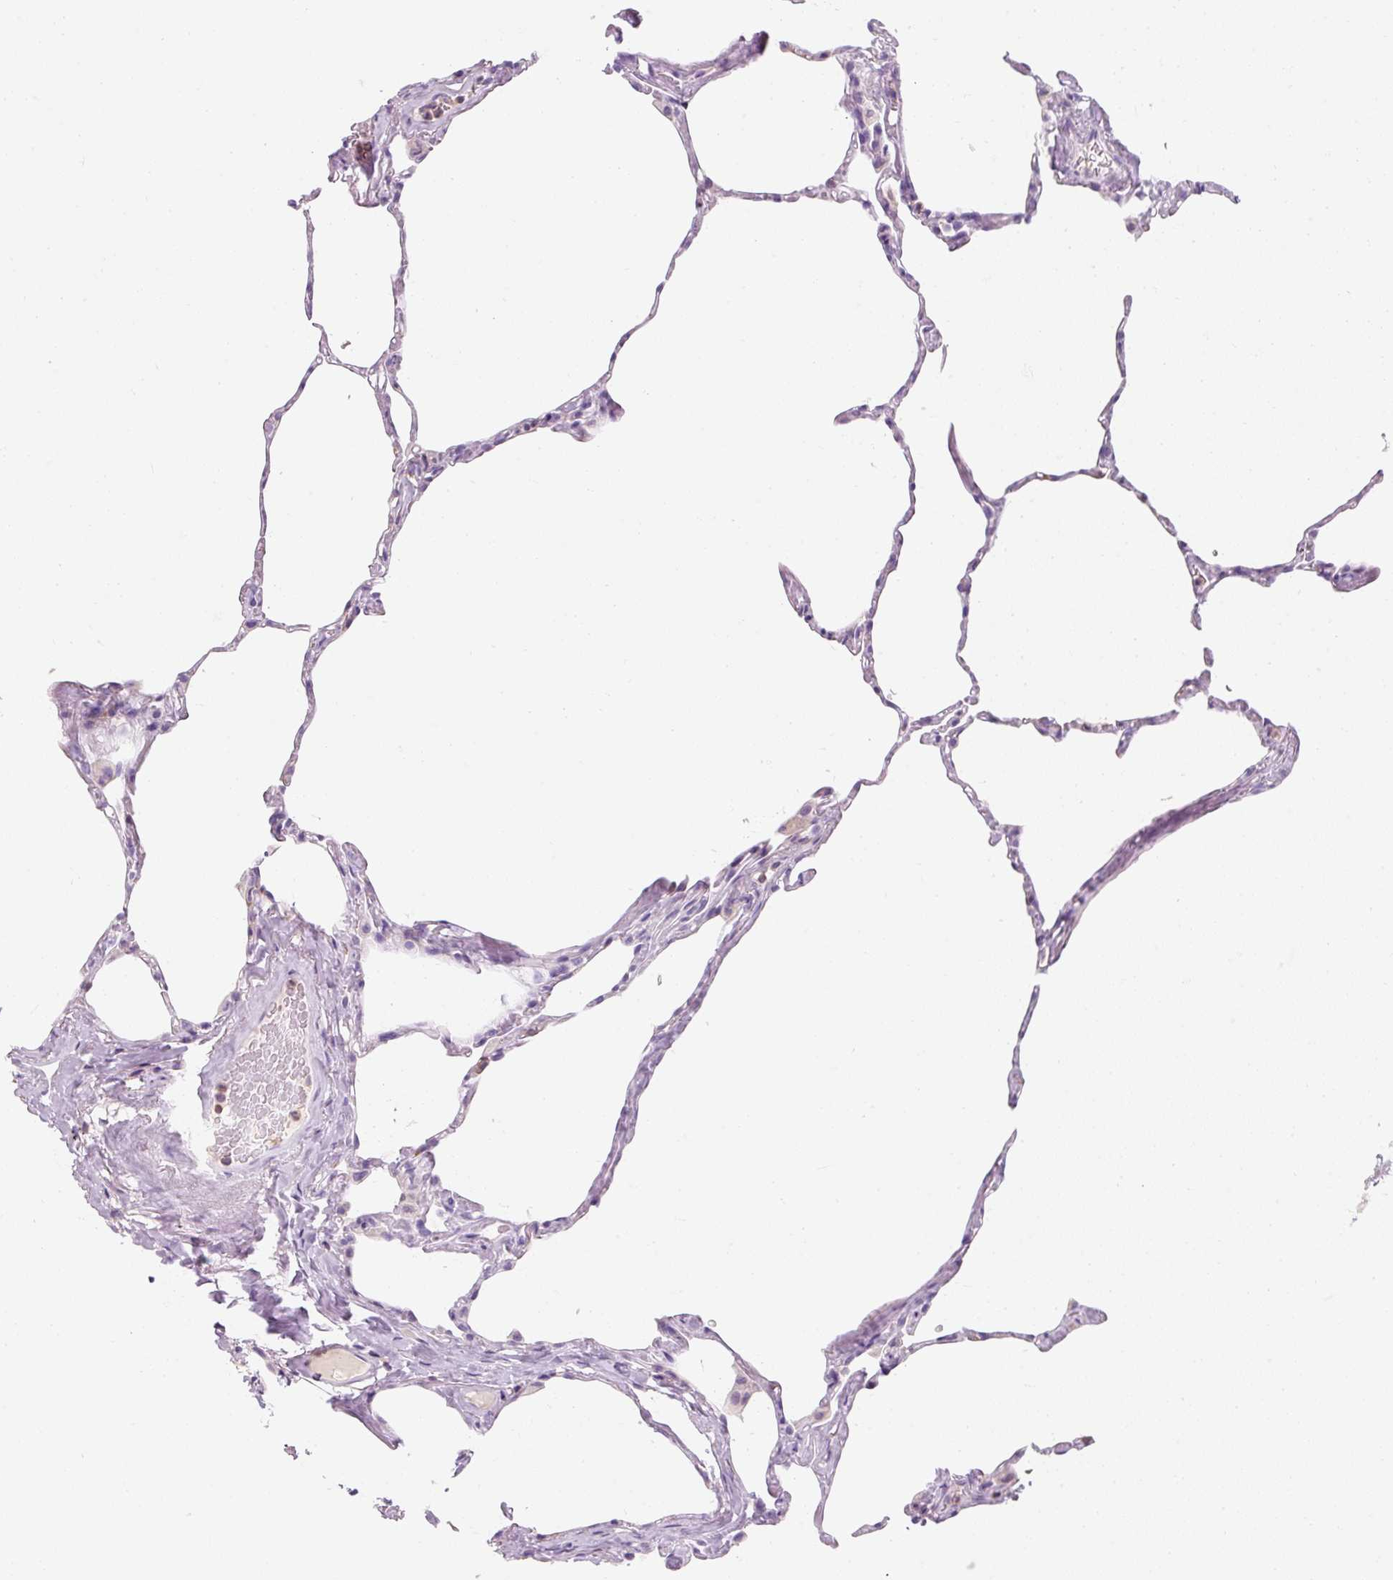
{"staining": {"intensity": "negative", "quantity": "none", "location": "none"}, "tissue": "lung", "cell_type": "Alveolar cells", "image_type": "normal", "snomed": [{"axis": "morphology", "description": "Normal tissue, NOS"}, {"axis": "topography", "description": "Lung"}], "caption": "The immunohistochemistry image has no significant staining in alveolar cells of lung. The staining was performed using DAB to visualize the protein expression in brown, while the nuclei were stained in blue with hematoxylin (Magnification: 20x).", "gene": "TIGD2", "patient": {"sex": "male", "age": 65}}